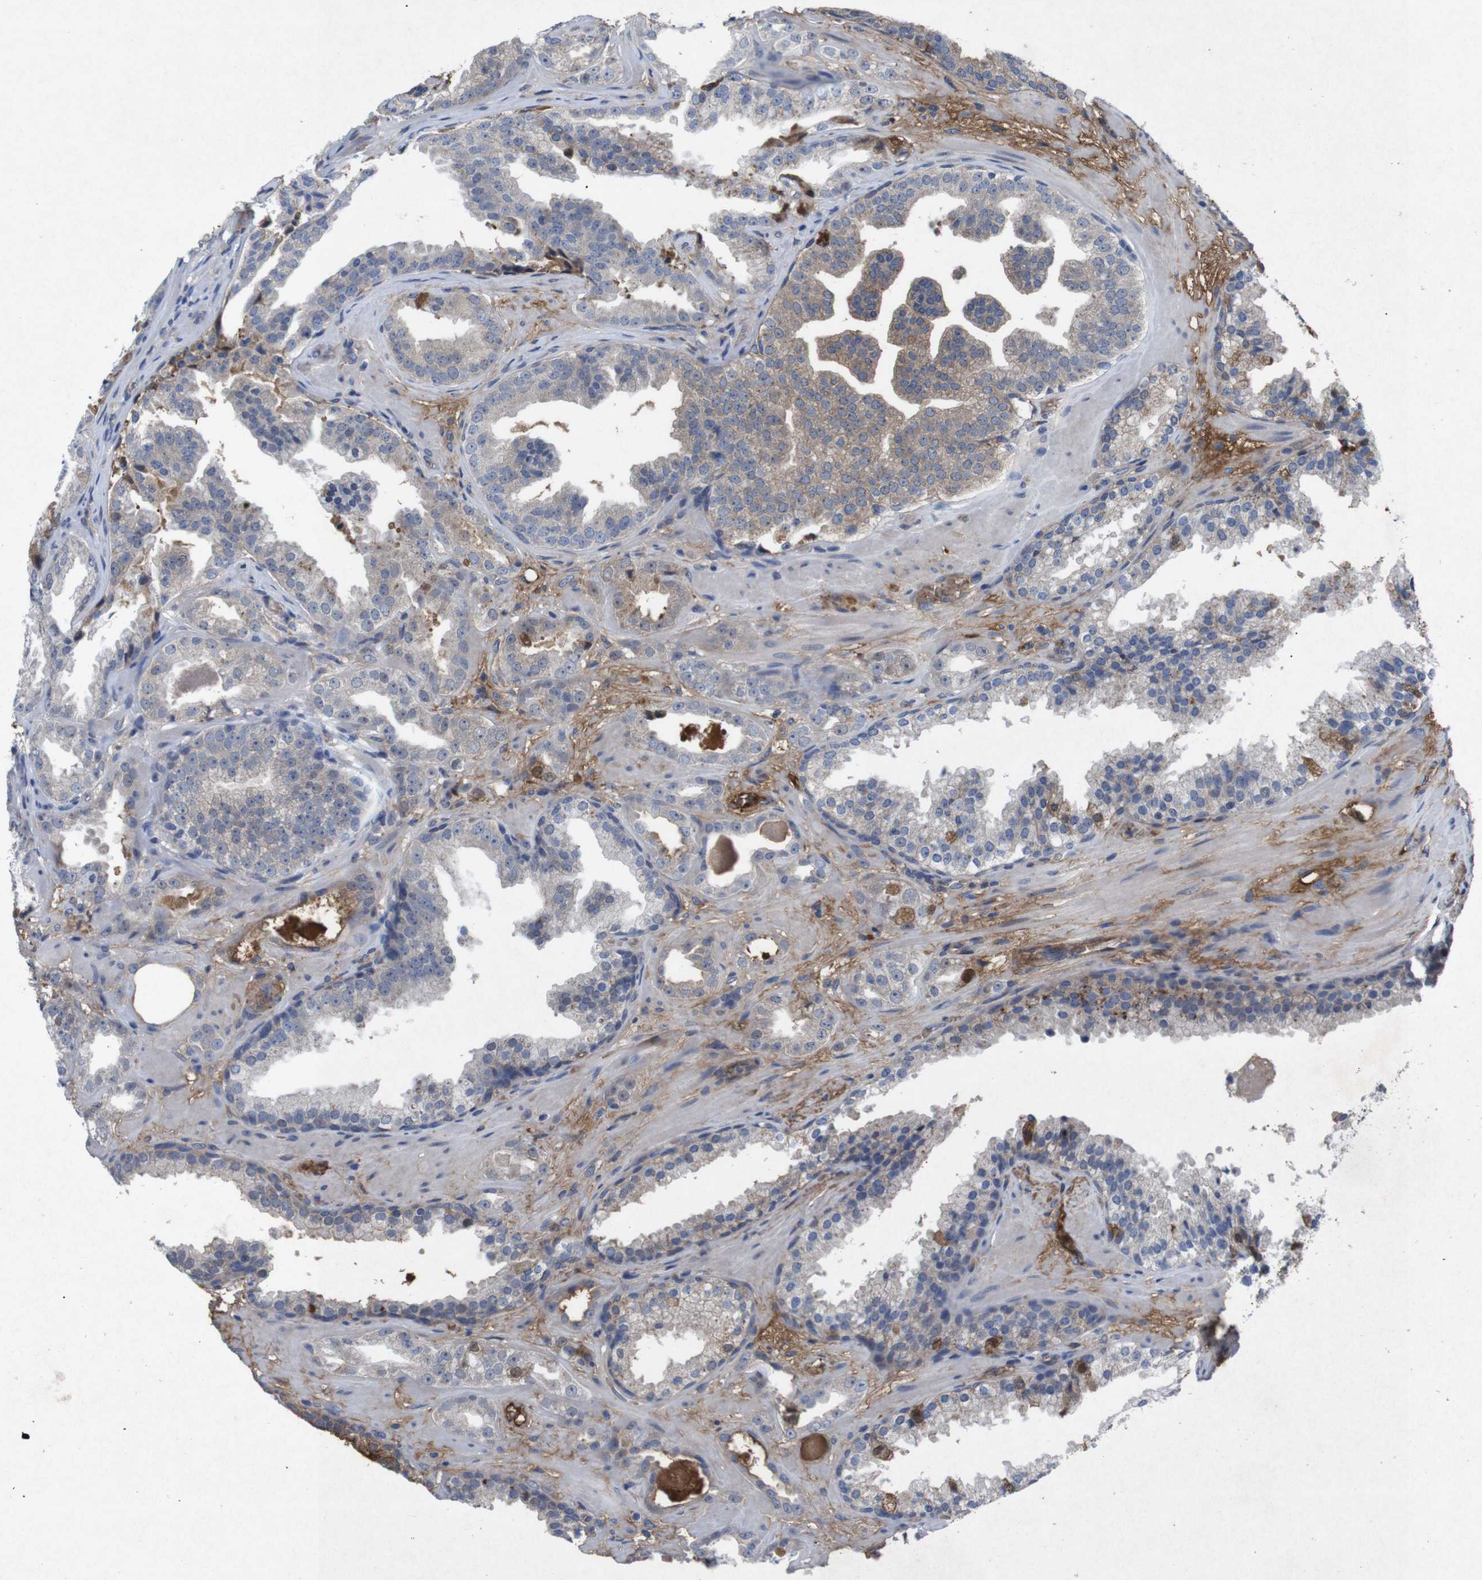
{"staining": {"intensity": "moderate", "quantity": "<25%", "location": "cytoplasmic/membranous"}, "tissue": "prostate cancer", "cell_type": "Tumor cells", "image_type": "cancer", "snomed": [{"axis": "morphology", "description": "Adenocarcinoma, High grade"}, {"axis": "topography", "description": "Prostate"}], "caption": "Prostate cancer (high-grade adenocarcinoma) stained for a protein displays moderate cytoplasmic/membranous positivity in tumor cells. The staining is performed using DAB brown chromogen to label protein expression. The nuclei are counter-stained blue using hematoxylin.", "gene": "SPTB", "patient": {"sex": "male", "age": 65}}